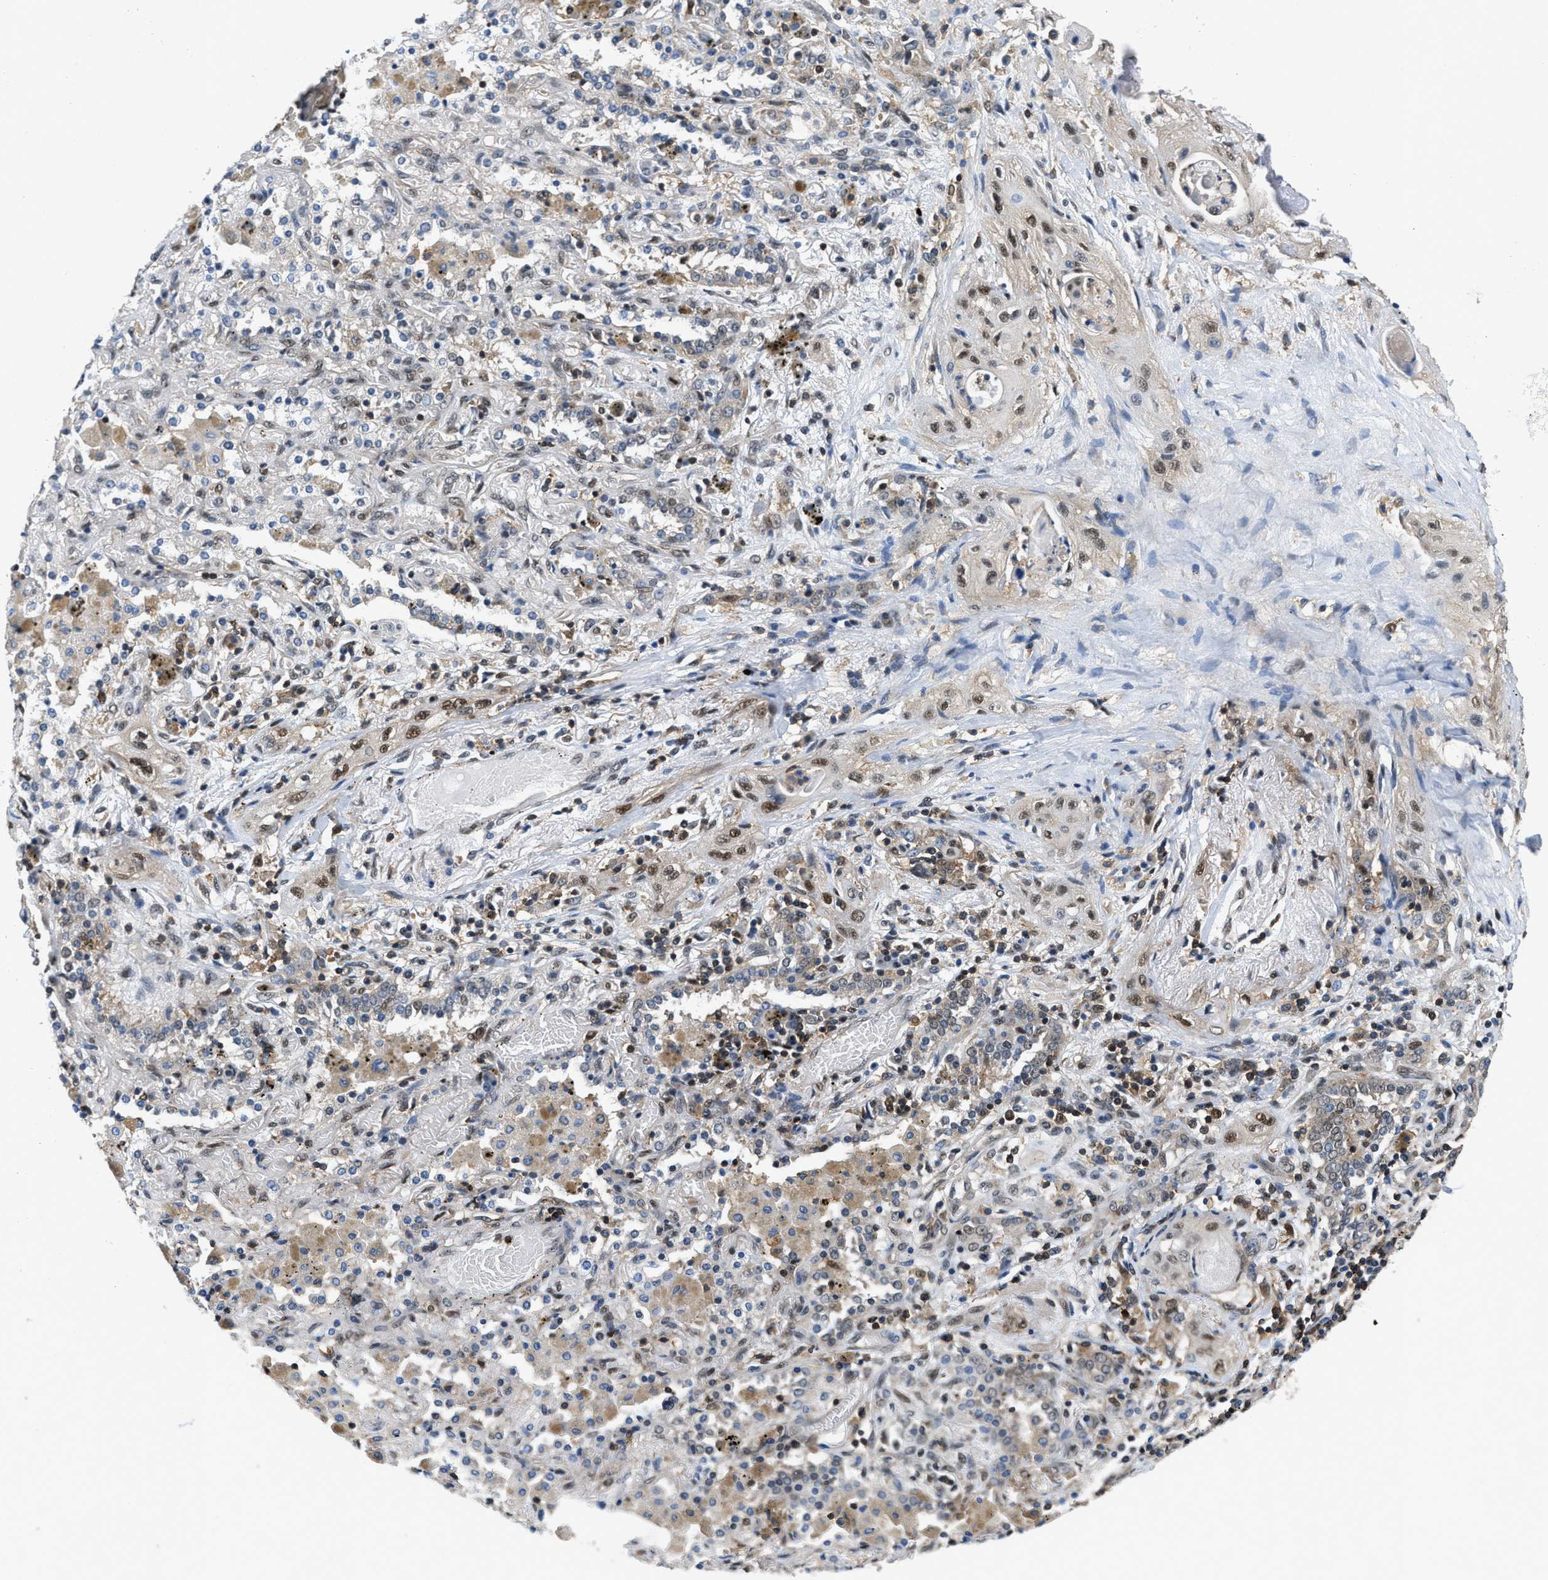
{"staining": {"intensity": "weak", "quantity": "25%-75%", "location": "nuclear"}, "tissue": "lung cancer", "cell_type": "Tumor cells", "image_type": "cancer", "snomed": [{"axis": "morphology", "description": "Squamous cell carcinoma, NOS"}, {"axis": "topography", "description": "Lung"}], "caption": "A high-resolution micrograph shows immunohistochemistry staining of lung cancer (squamous cell carcinoma), which reveals weak nuclear positivity in about 25%-75% of tumor cells.", "gene": "ATF7IP", "patient": {"sex": "female", "age": 47}}